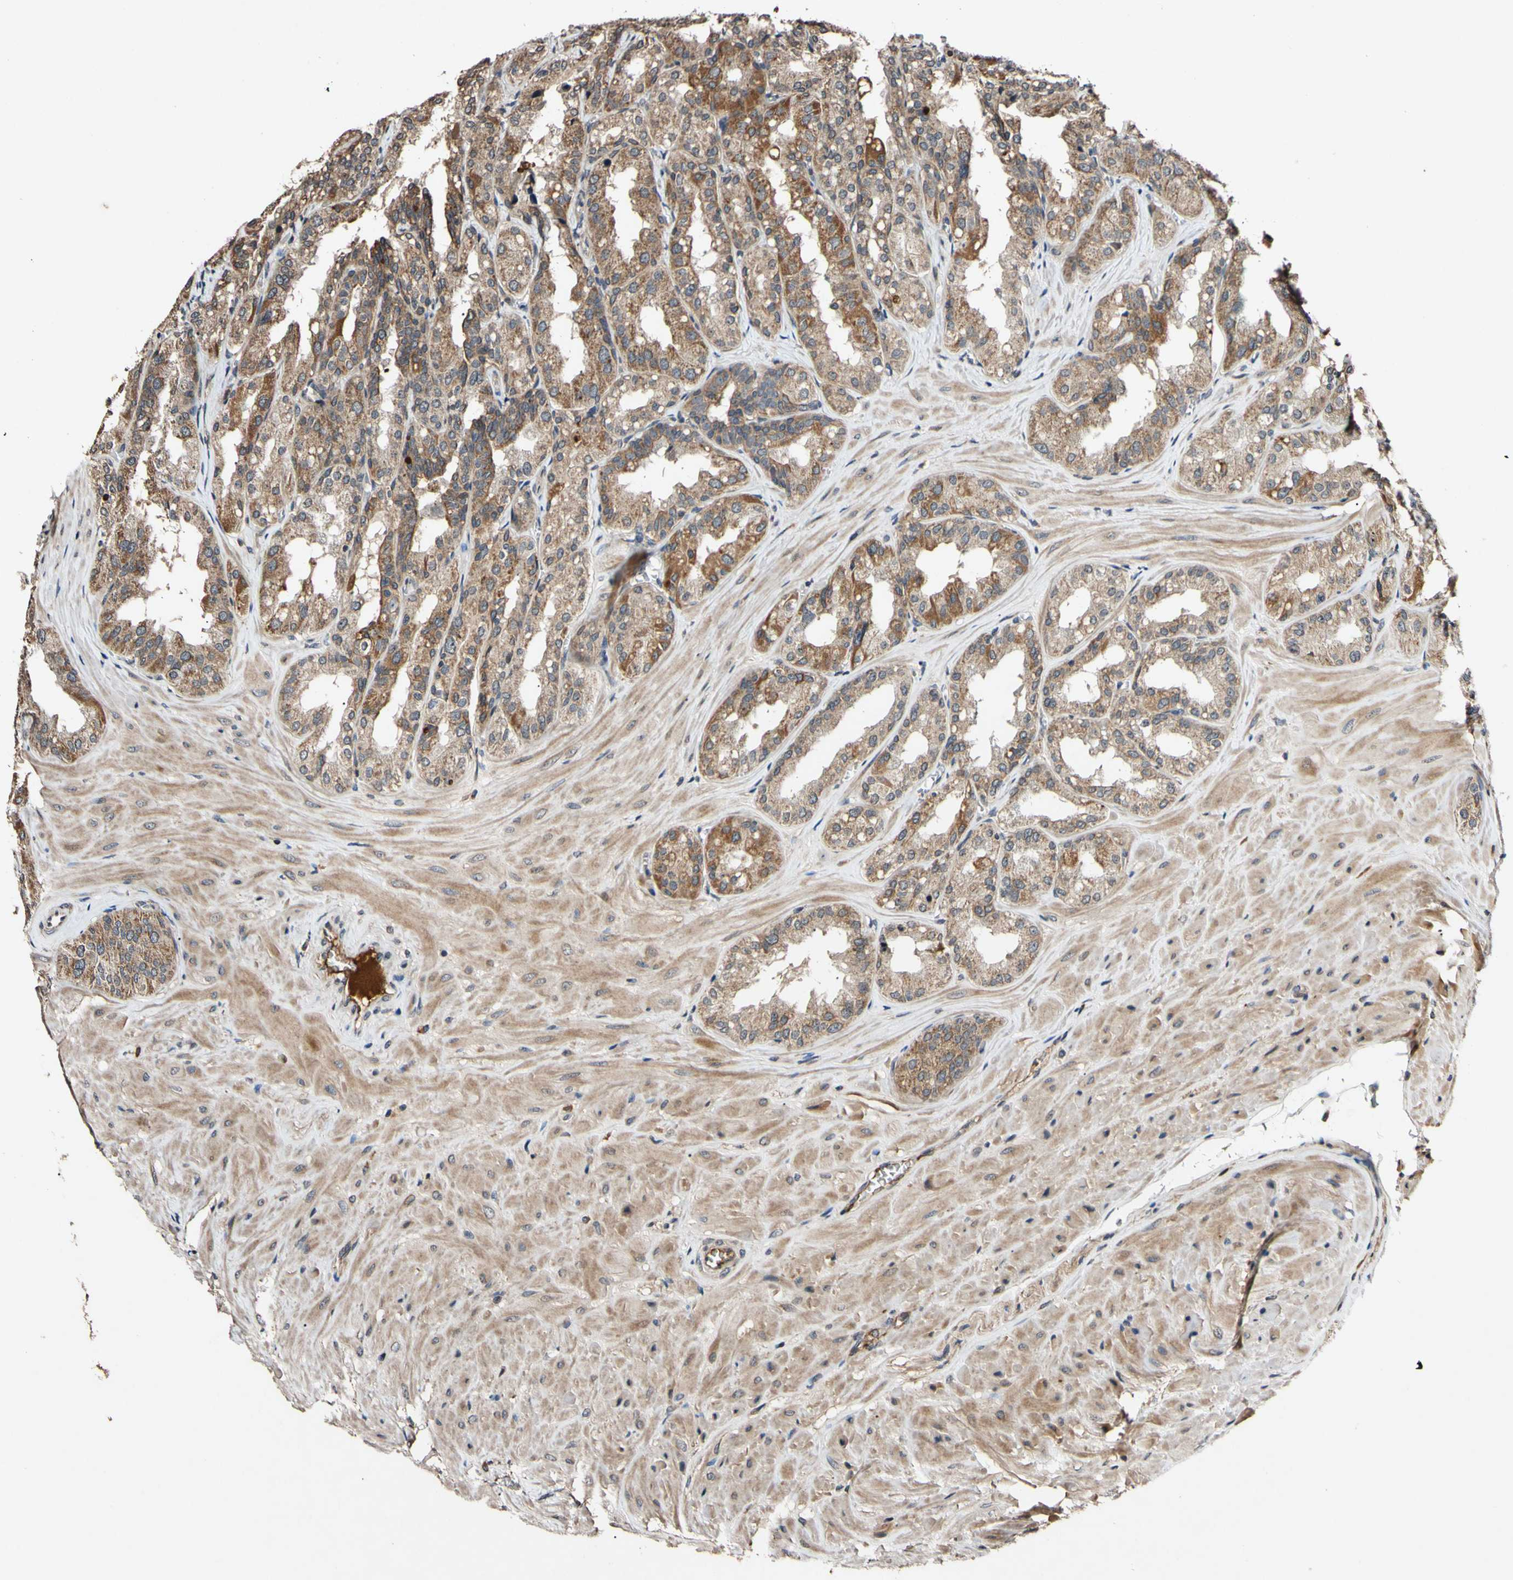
{"staining": {"intensity": "moderate", "quantity": ">75%", "location": "cytoplasmic/membranous"}, "tissue": "seminal vesicle", "cell_type": "Glandular cells", "image_type": "normal", "snomed": [{"axis": "morphology", "description": "Normal tissue, NOS"}, {"axis": "topography", "description": "Prostate"}, {"axis": "topography", "description": "Seminal veicle"}], "caption": "Normal seminal vesicle was stained to show a protein in brown. There is medium levels of moderate cytoplasmic/membranous staining in approximately >75% of glandular cells.", "gene": "PLAT", "patient": {"sex": "male", "age": 51}}